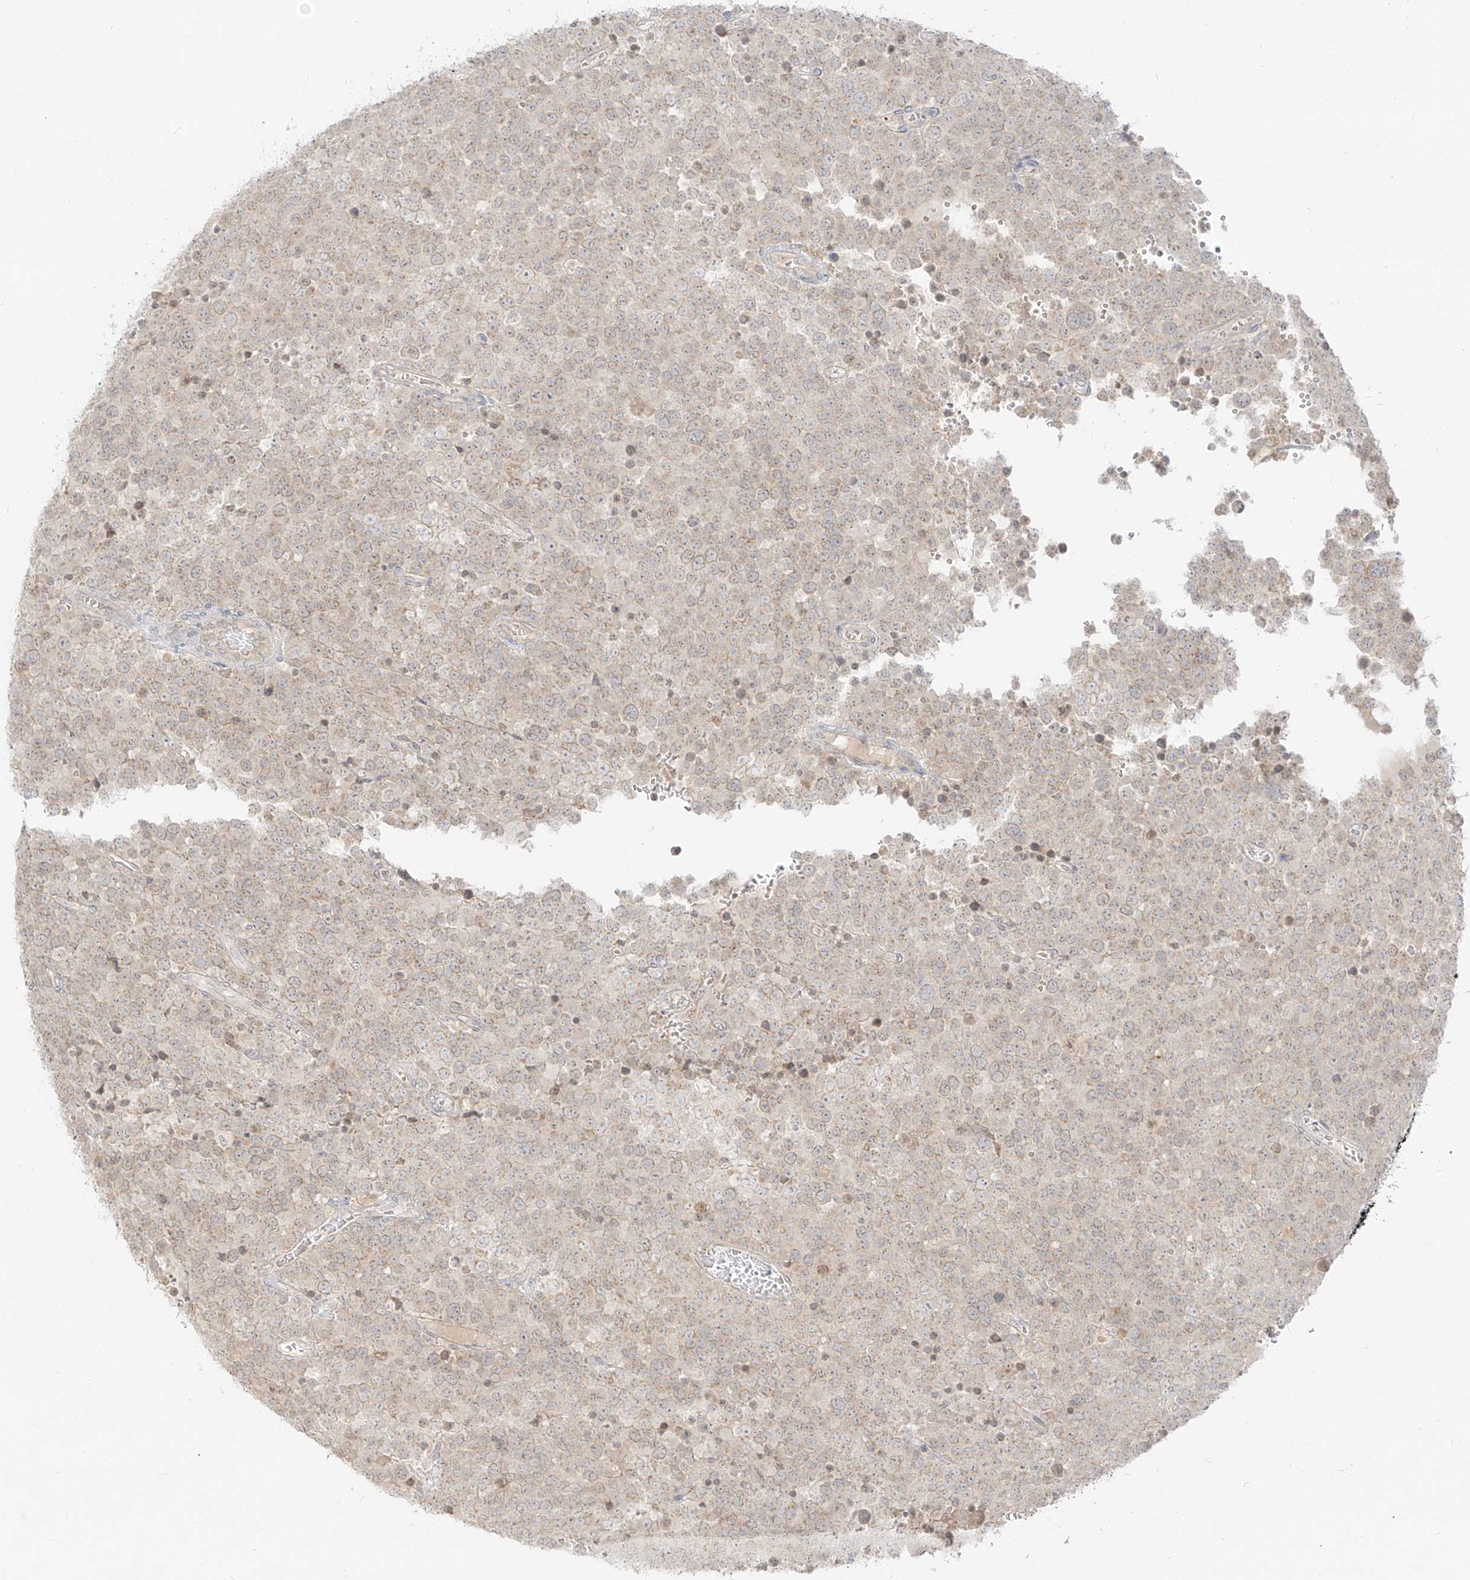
{"staining": {"intensity": "weak", "quantity": "<25%", "location": "cytoplasmic/membranous"}, "tissue": "testis cancer", "cell_type": "Tumor cells", "image_type": "cancer", "snomed": [{"axis": "morphology", "description": "Seminoma, NOS"}, {"axis": "topography", "description": "Testis"}], "caption": "Immunohistochemistry (IHC) photomicrograph of neoplastic tissue: human seminoma (testis) stained with DAB demonstrates no significant protein expression in tumor cells.", "gene": "LIPT1", "patient": {"sex": "male", "age": 71}}